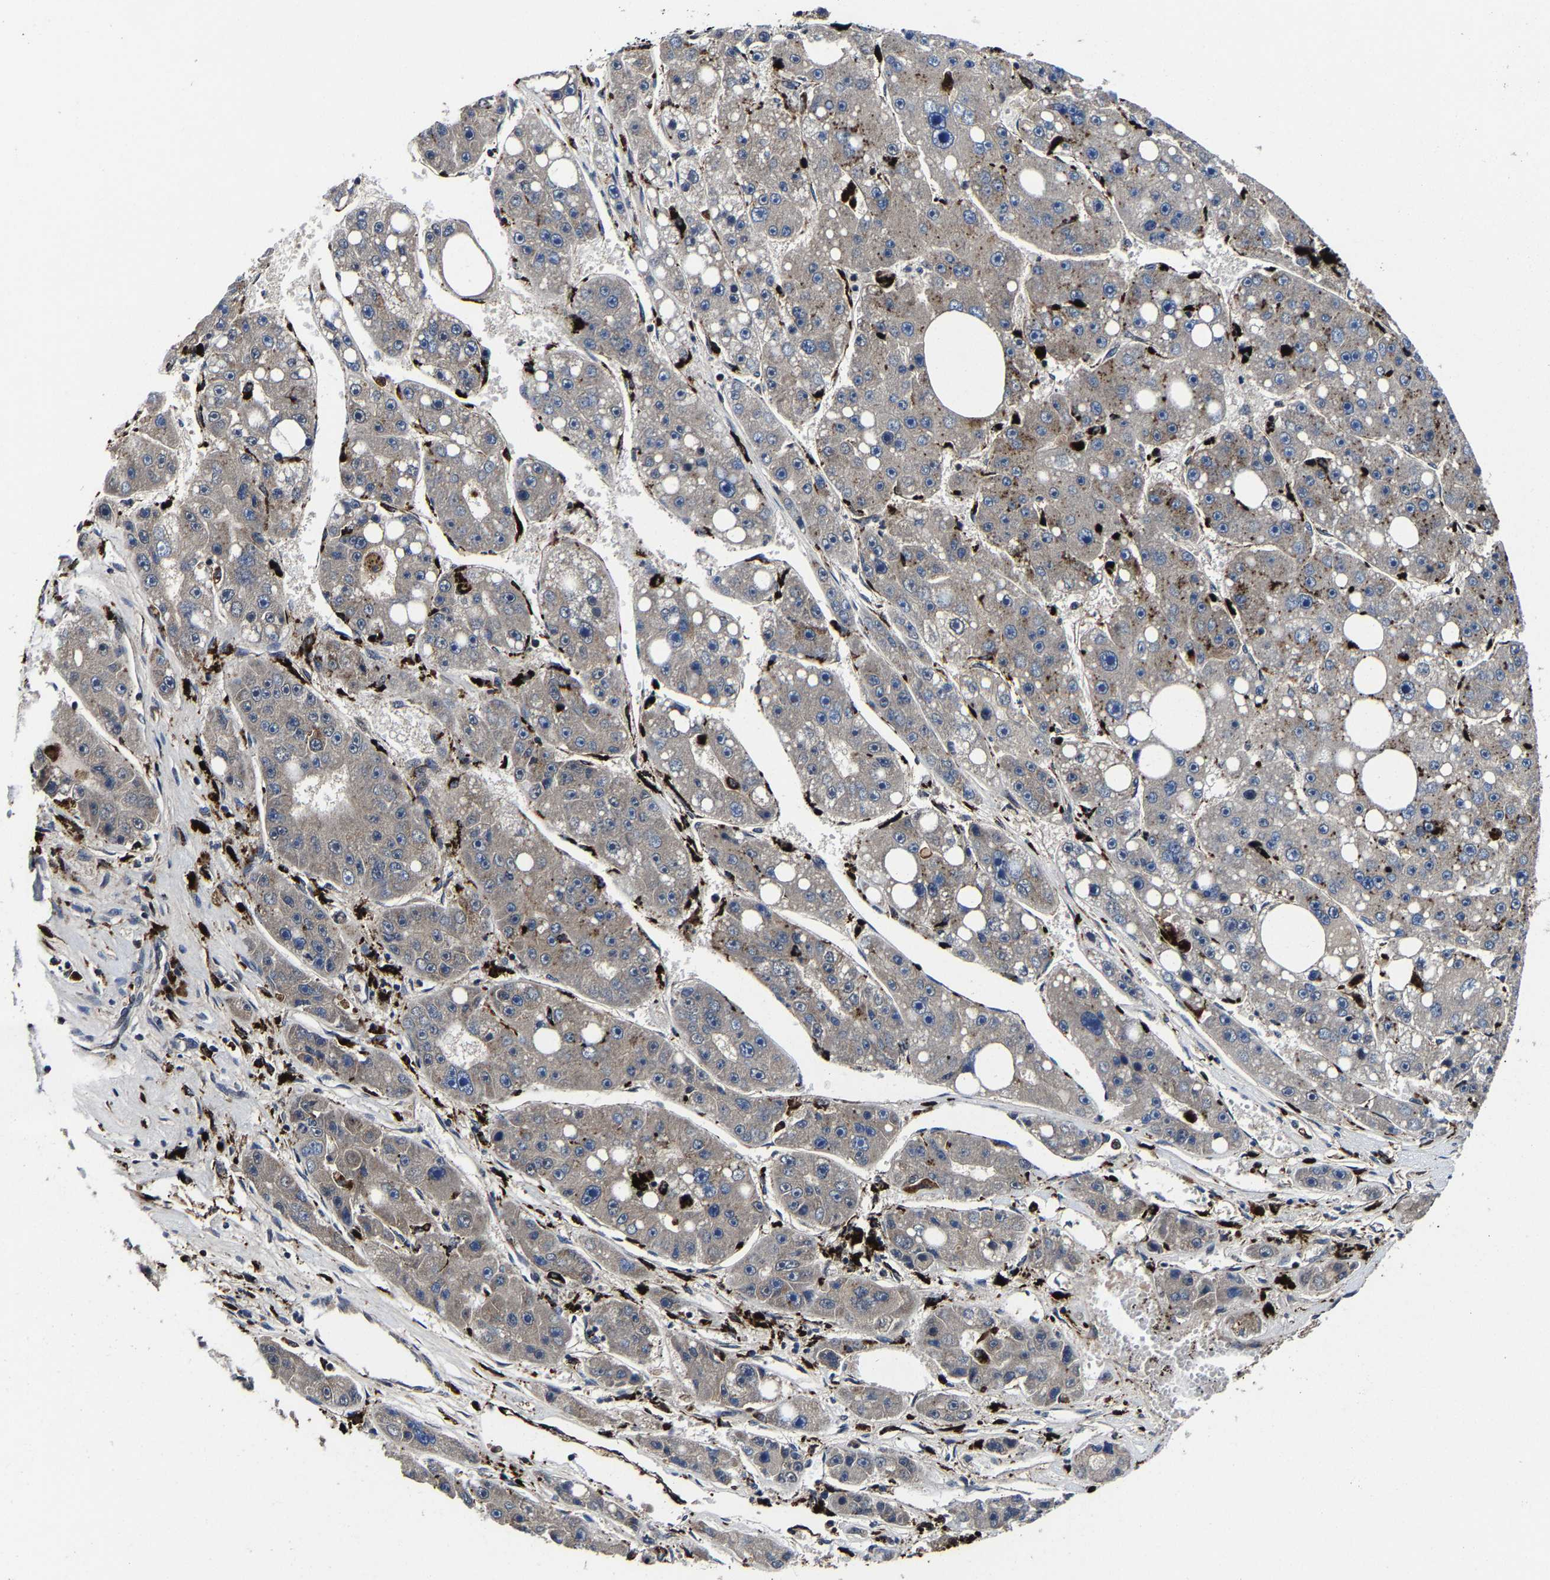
{"staining": {"intensity": "negative", "quantity": "none", "location": "none"}, "tissue": "liver cancer", "cell_type": "Tumor cells", "image_type": "cancer", "snomed": [{"axis": "morphology", "description": "Carcinoma, Hepatocellular, NOS"}, {"axis": "topography", "description": "Liver"}], "caption": "Image shows no significant protein expression in tumor cells of hepatocellular carcinoma (liver). (DAB immunohistochemistry (IHC), high magnification).", "gene": "ZCCHC7", "patient": {"sex": "female", "age": 61}}